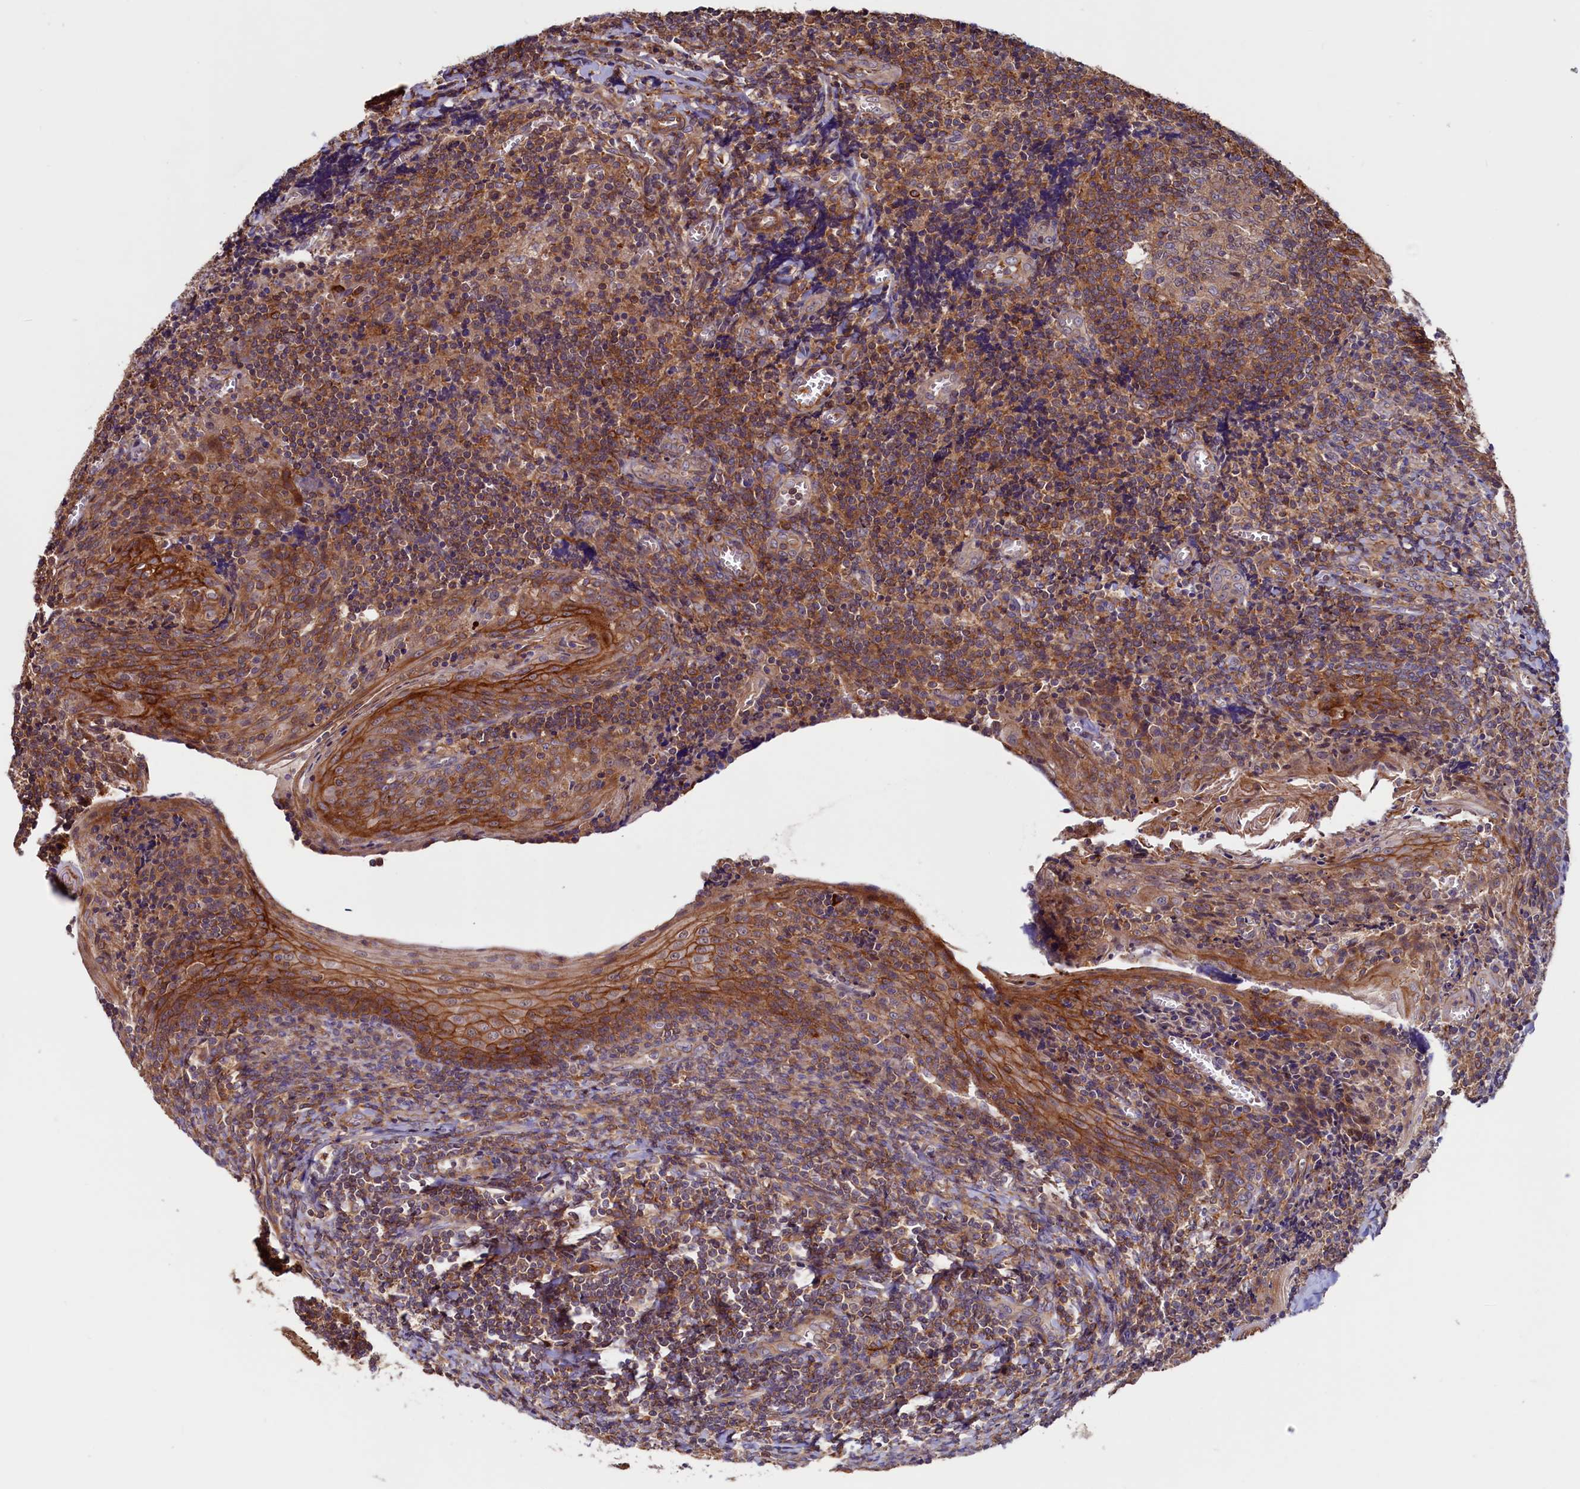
{"staining": {"intensity": "moderate", "quantity": "<25%", "location": "cytoplasmic/membranous"}, "tissue": "tonsil", "cell_type": "Germinal center cells", "image_type": "normal", "snomed": [{"axis": "morphology", "description": "Normal tissue, NOS"}, {"axis": "topography", "description": "Tonsil"}], "caption": "This image exhibits immunohistochemistry (IHC) staining of benign tonsil, with low moderate cytoplasmic/membranous positivity in approximately <25% of germinal center cells.", "gene": "DUOXA1", "patient": {"sex": "male", "age": 27}}